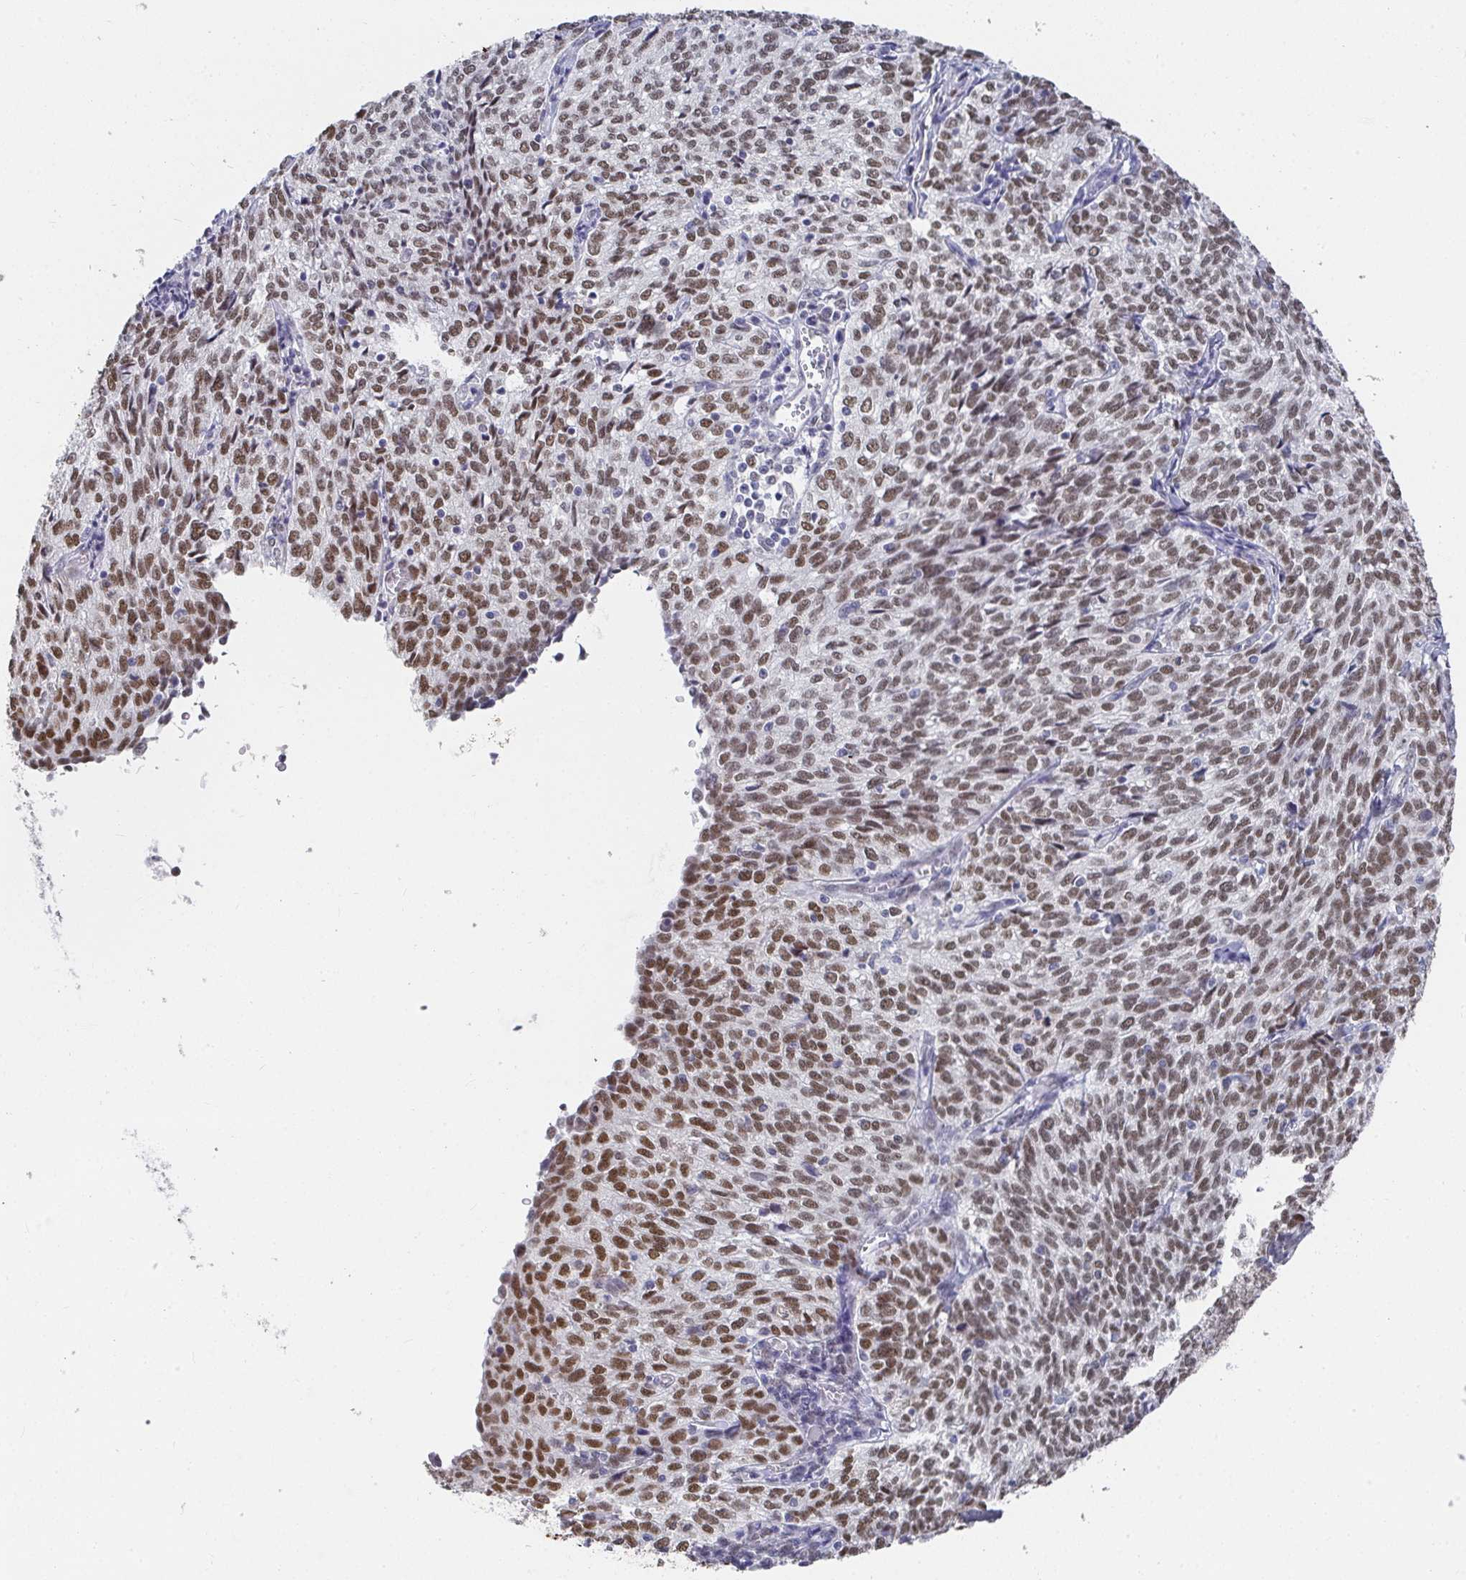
{"staining": {"intensity": "moderate", "quantity": ">75%", "location": "nuclear"}, "tissue": "cervical cancer", "cell_type": "Tumor cells", "image_type": "cancer", "snomed": [{"axis": "morphology", "description": "Normal tissue, NOS"}, {"axis": "morphology", "description": "Squamous cell carcinoma, NOS"}, {"axis": "topography", "description": "Vagina"}, {"axis": "topography", "description": "Cervix"}], "caption": "Approximately >75% of tumor cells in cervical squamous cell carcinoma show moderate nuclear protein staining as visualized by brown immunohistochemical staining.", "gene": "RCOR1", "patient": {"sex": "female", "age": 45}}